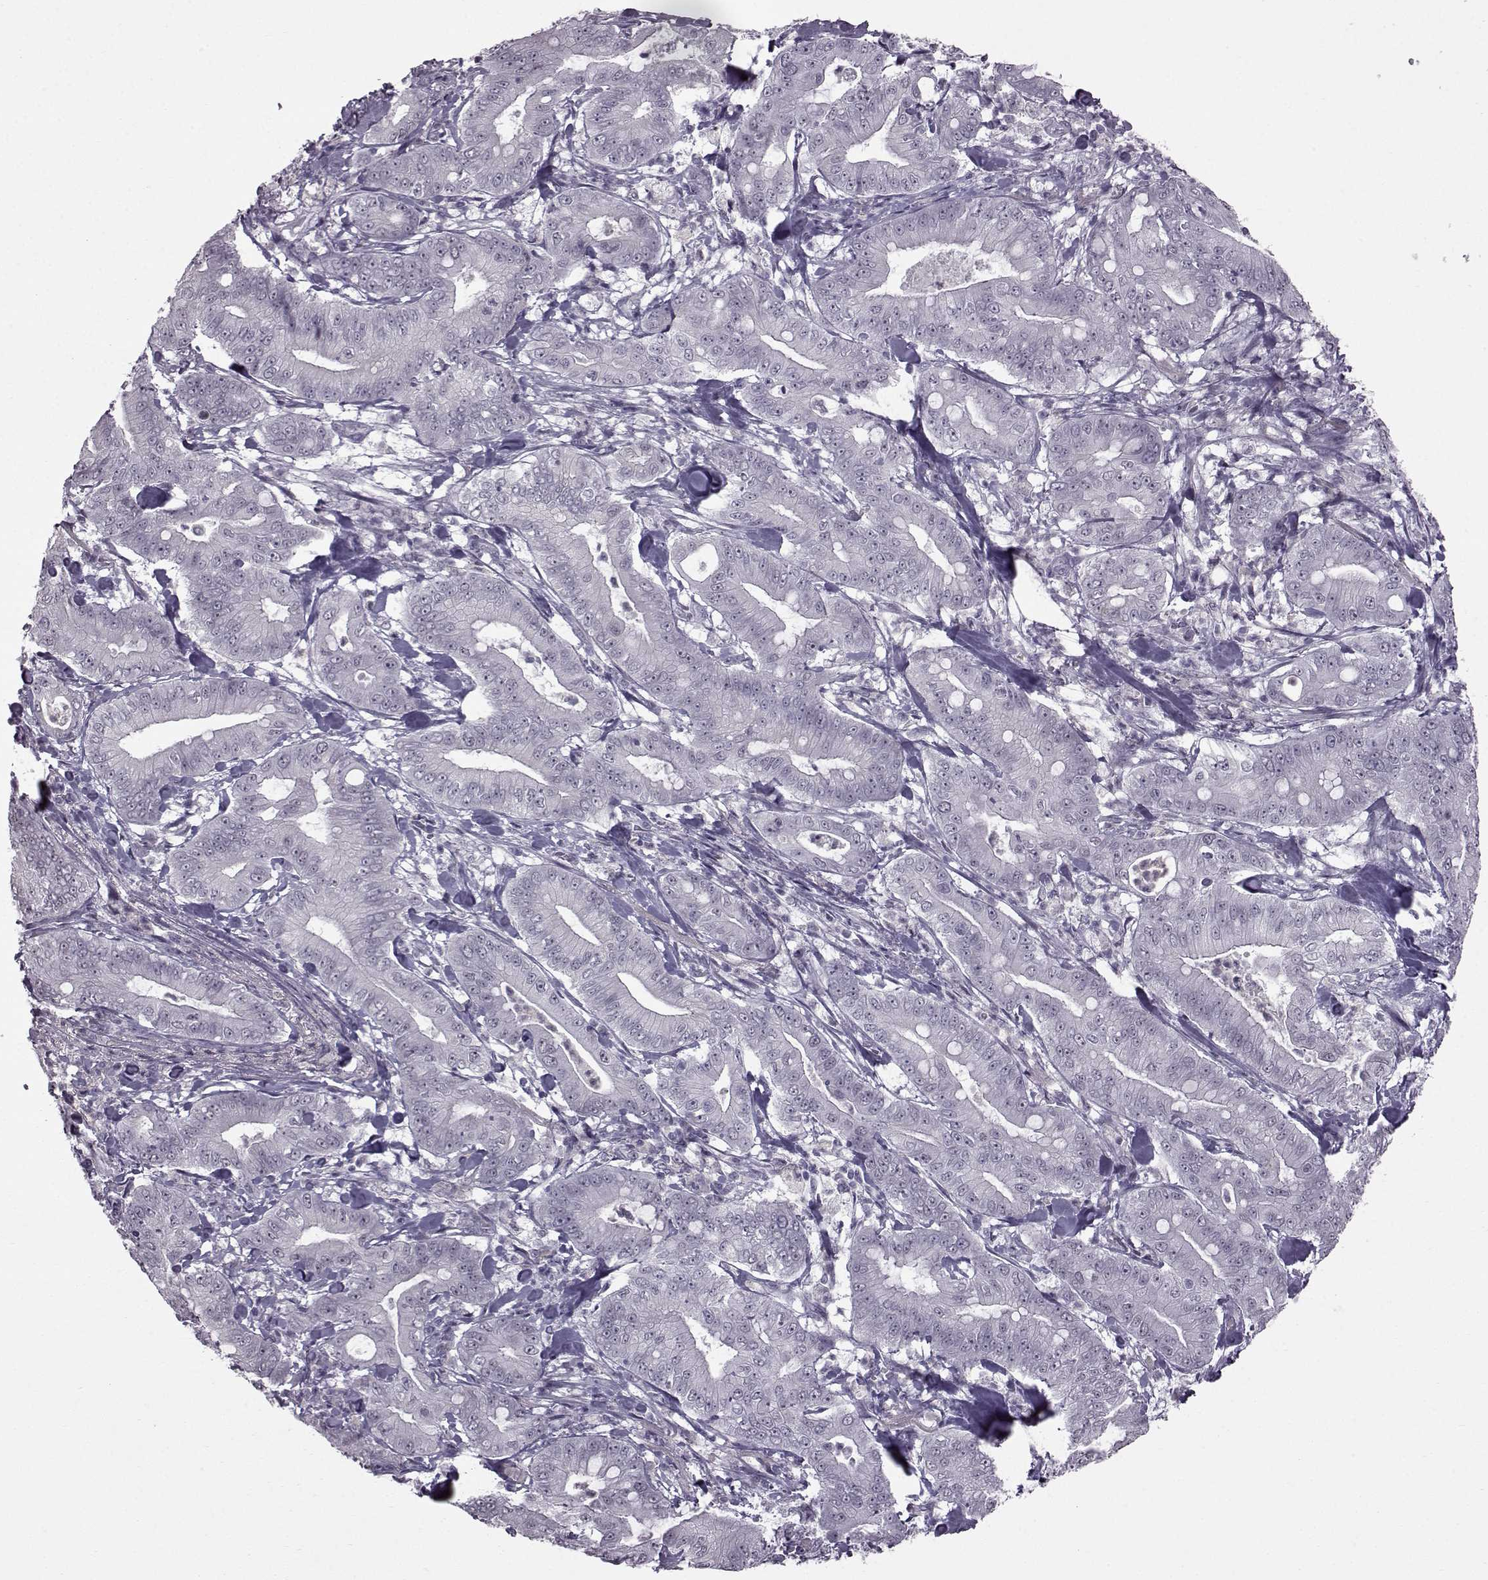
{"staining": {"intensity": "negative", "quantity": "none", "location": "none"}, "tissue": "pancreatic cancer", "cell_type": "Tumor cells", "image_type": "cancer", "snomed": [{"axis": "morphology", "description": "Adenocarcinoma, NOS"}, {"axis": "topography", "description": "Pancreas"}], "caption": "Immunohistochemistry (IHC) of pancreatic adenocarcinoma shows no staining in tumor cells.", "gene": "SLC28A2", "patient": {"sex": "male", "age": 71}}